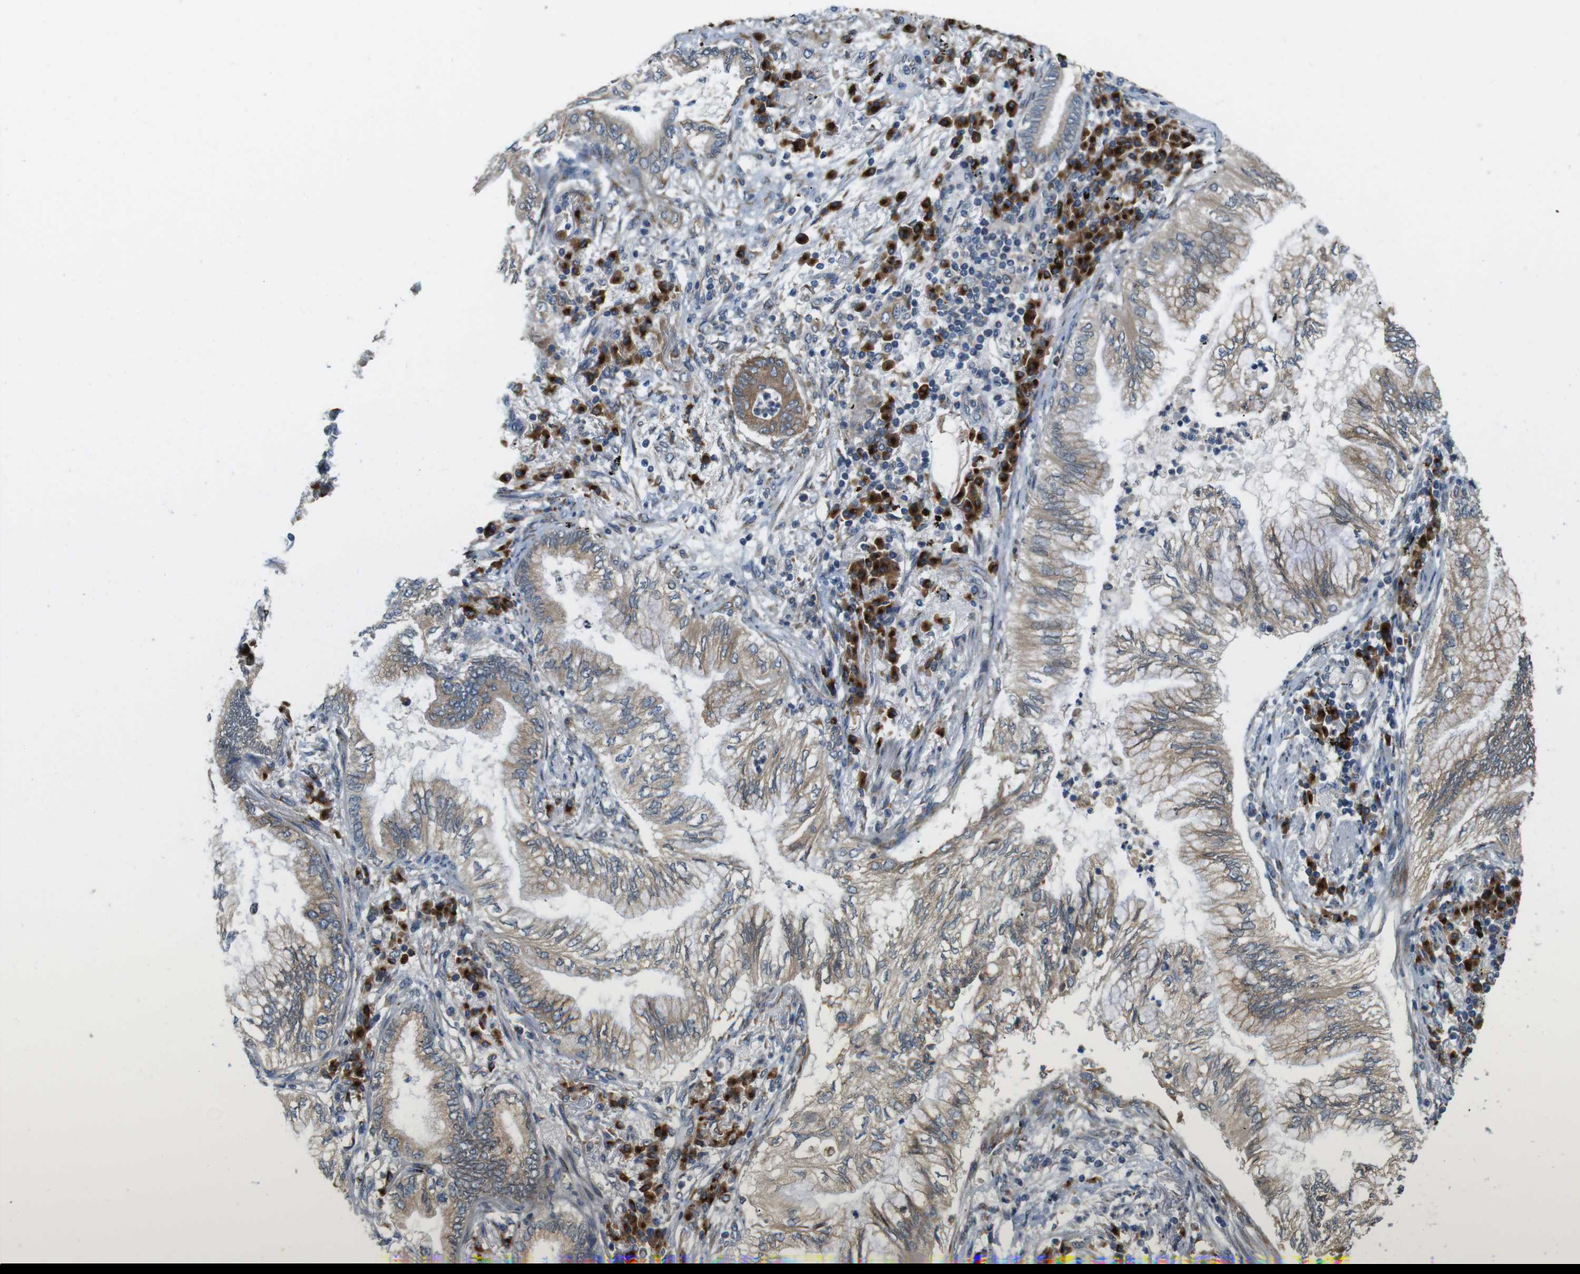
{"staining": {"intensity": "weak", "quantity": ">75%", "location": "cytoplasmic/membranous"}, "tissue": "lung cancer", "cell_type": "Tumor cells", "image_type": "cancer", "snomed": [{"axis": "morphology", "description": "Normal tissue, NOS"}, {"axis": "morphology", "description": "Adenocarcinoma, NOS"}, {"axis": "topography", "description": "Bronchus"}, {"axis": "topography", "description": "Lung"}], "caption": "Immunohistochemistry histopathology image of adenocarcinoma (lung) stained for a protein (brown), which reveals low levels of weak cytoplasmic/membranous expression in approximately >75% of tumor cells.", "gene": "TMEM143", "patient": {"sex": "female", "age": 70}}